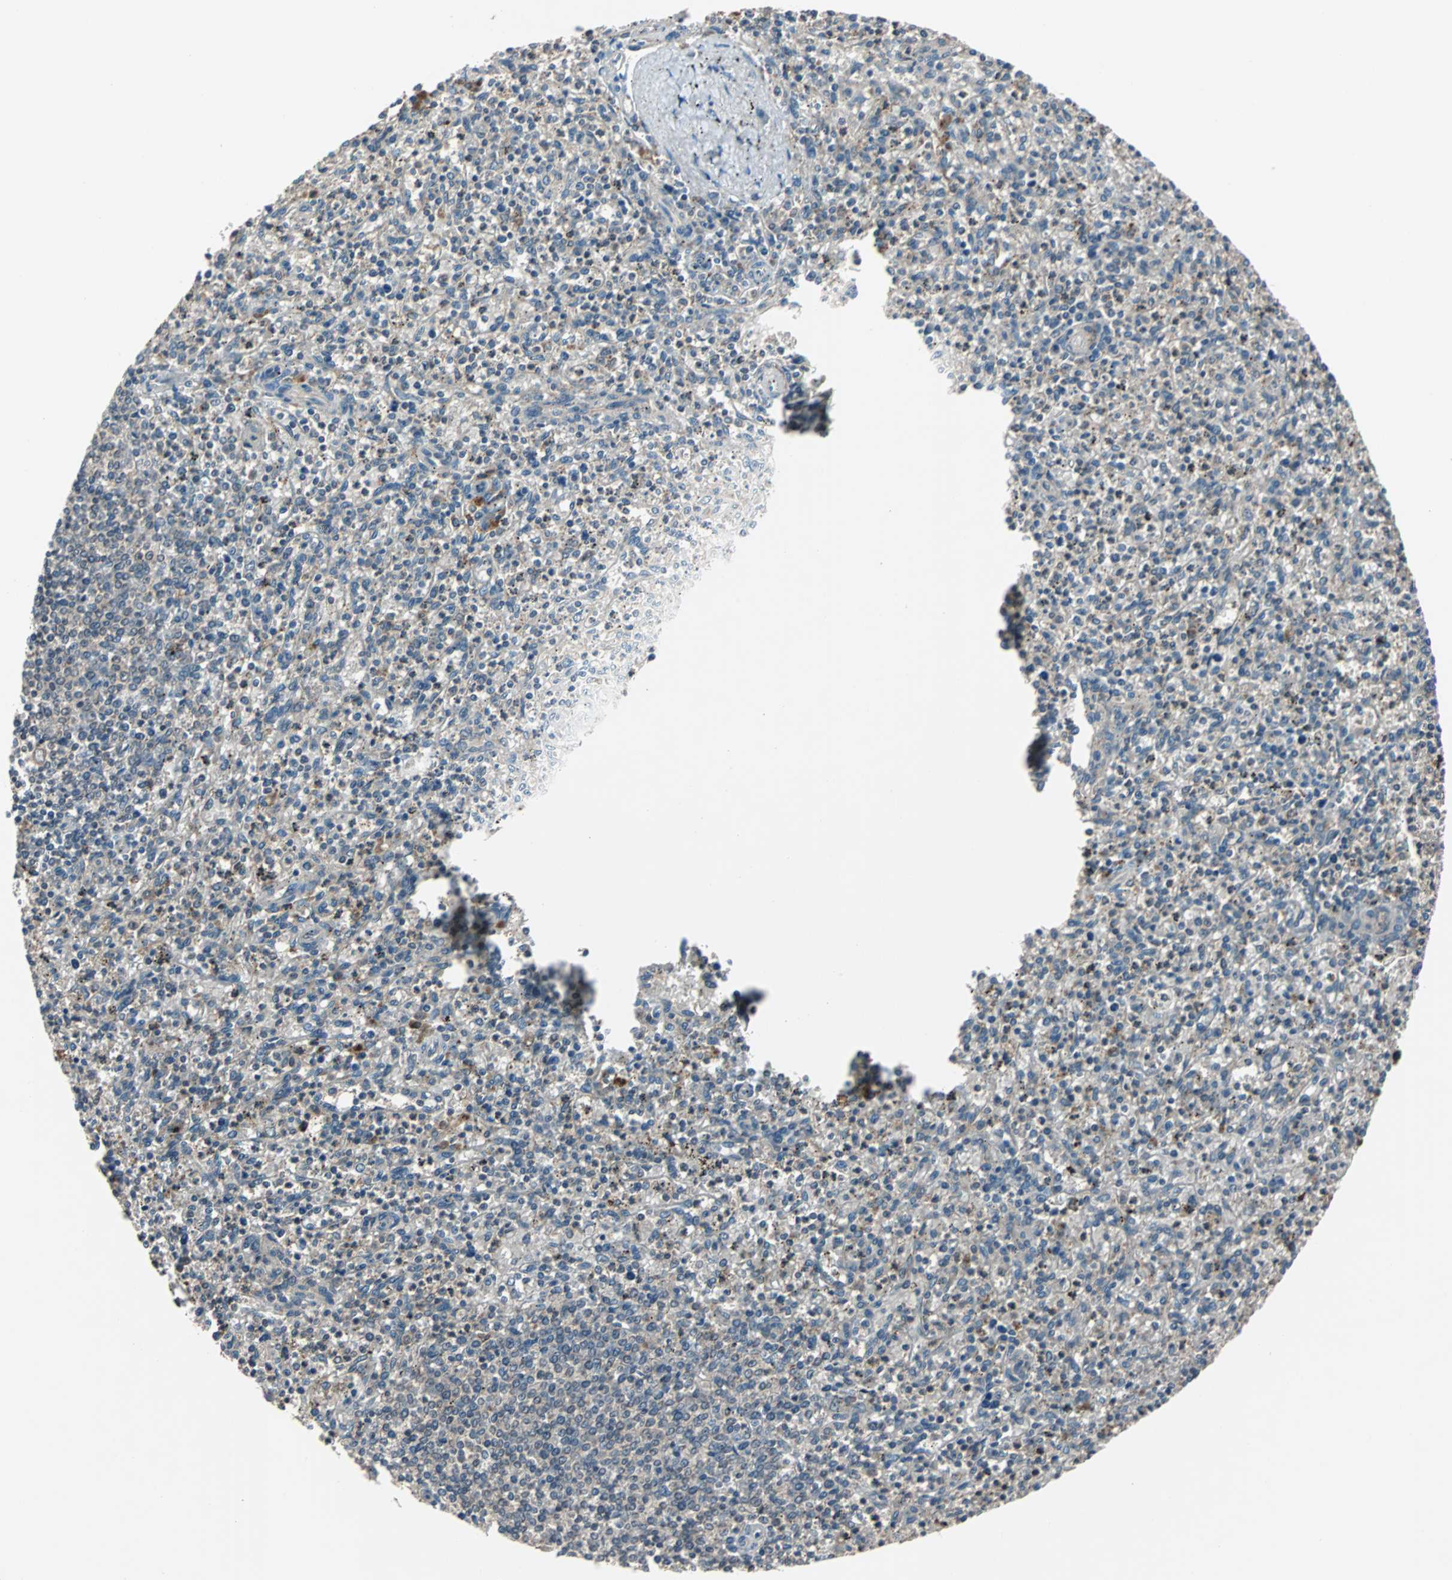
{"staining": {"intensity": "weak", "quantity": ">75%", "location": "cytoplasmic/membranous"}, "tissue": "spleen", "cell_type": "Cells in red pulp", "image_type": "normal", "snomed": [{"axis": "morphology", "description": "Normal tissue, NOS"}, {"axis": "topography", "description": "Spleen"}], "caption": "Approximately >75% of cells in red pulp in unremarkable human spleen reveal weak cytoplasmic/membranous protein positivity as visualized by brown immunohistochemical staining.", "gene": "ARF1", "patient": {"sex": "male", "age": 72}}